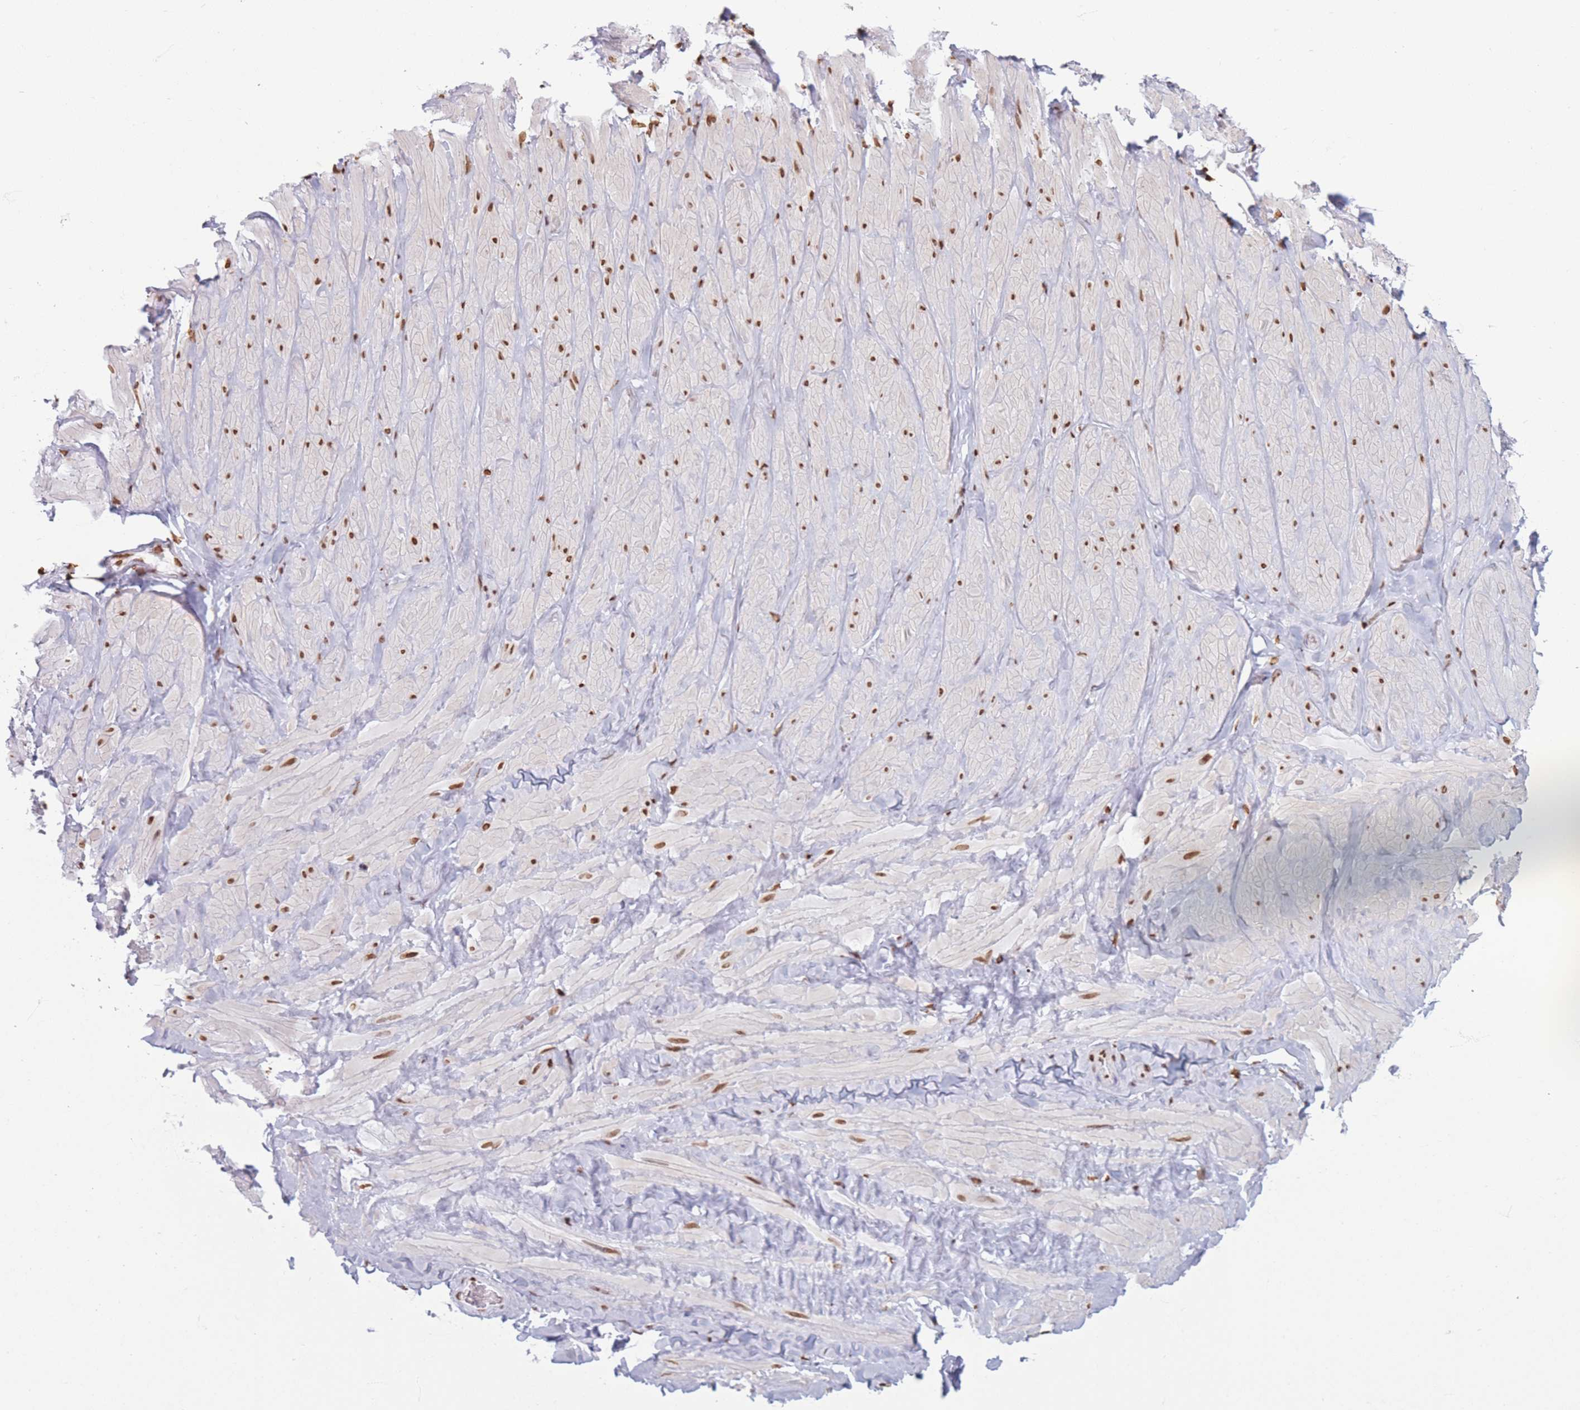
{"staining": {"intensity": "moderate", "quantity": ">75%", "location": "nuclear"}, "tissue": "soft tissue", "cell_type": "Fibroblasts", "image_type": "normal", "snomed": [{"axis": "morphology", "description": "Normal tissue, NOS"}, {"axis": "topography", "description": "Soft tissue"}, {"axis": "topography", "description": "Vascular tissue"}], "caption": "Normal soft tissue was stained to show a protein in brown. There is medium levels of moderate nuclear expression in about >75% of fibroblasts. Immunohistochemistry stains the protein of interest in brown and the nuclei are stained blue.", "gene": "RYK", "patient": {"sex": "male", "age": 41}}